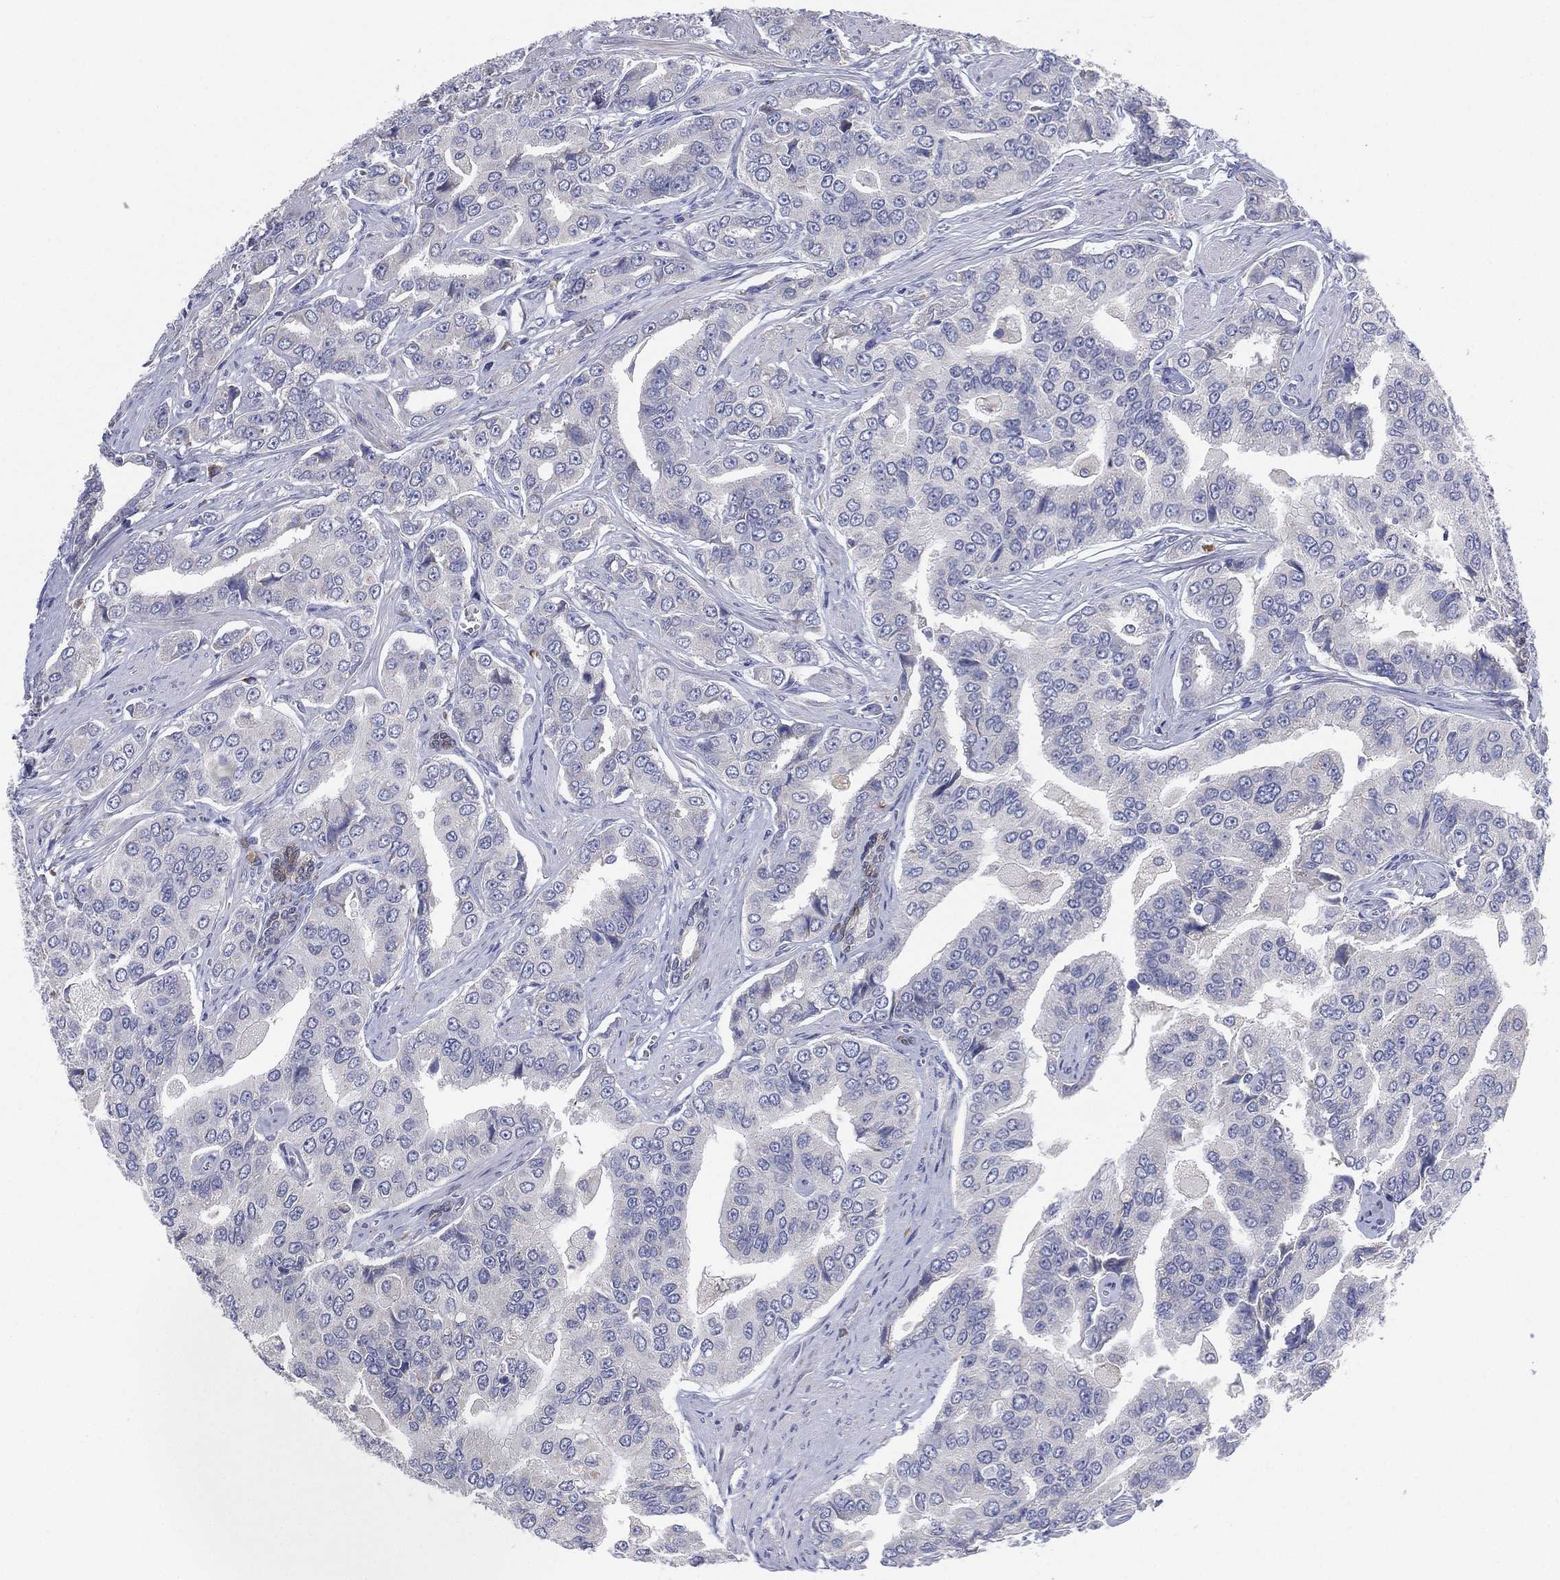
{"staining": {"intensity": "negative", "quantity": "none", "location": "none"}, "tissue": "prostate cancer", "cell_type": "Tumor cells", "image_type": "cancer", "snomed": [{"axis": "morphology", "description": "Adenocarcinoma, NOS"}, {"axis": "topography", "description": "Prostate and seminal vesicle, NOS"}, {"axis": "topography", "description": "Prostate"}], "caption": "IHC of prostate adenocarcinoma reveals no positivity in tumor cells.", "gene": "TMEM40", "patient": {"sex": "male", "age": 69}}